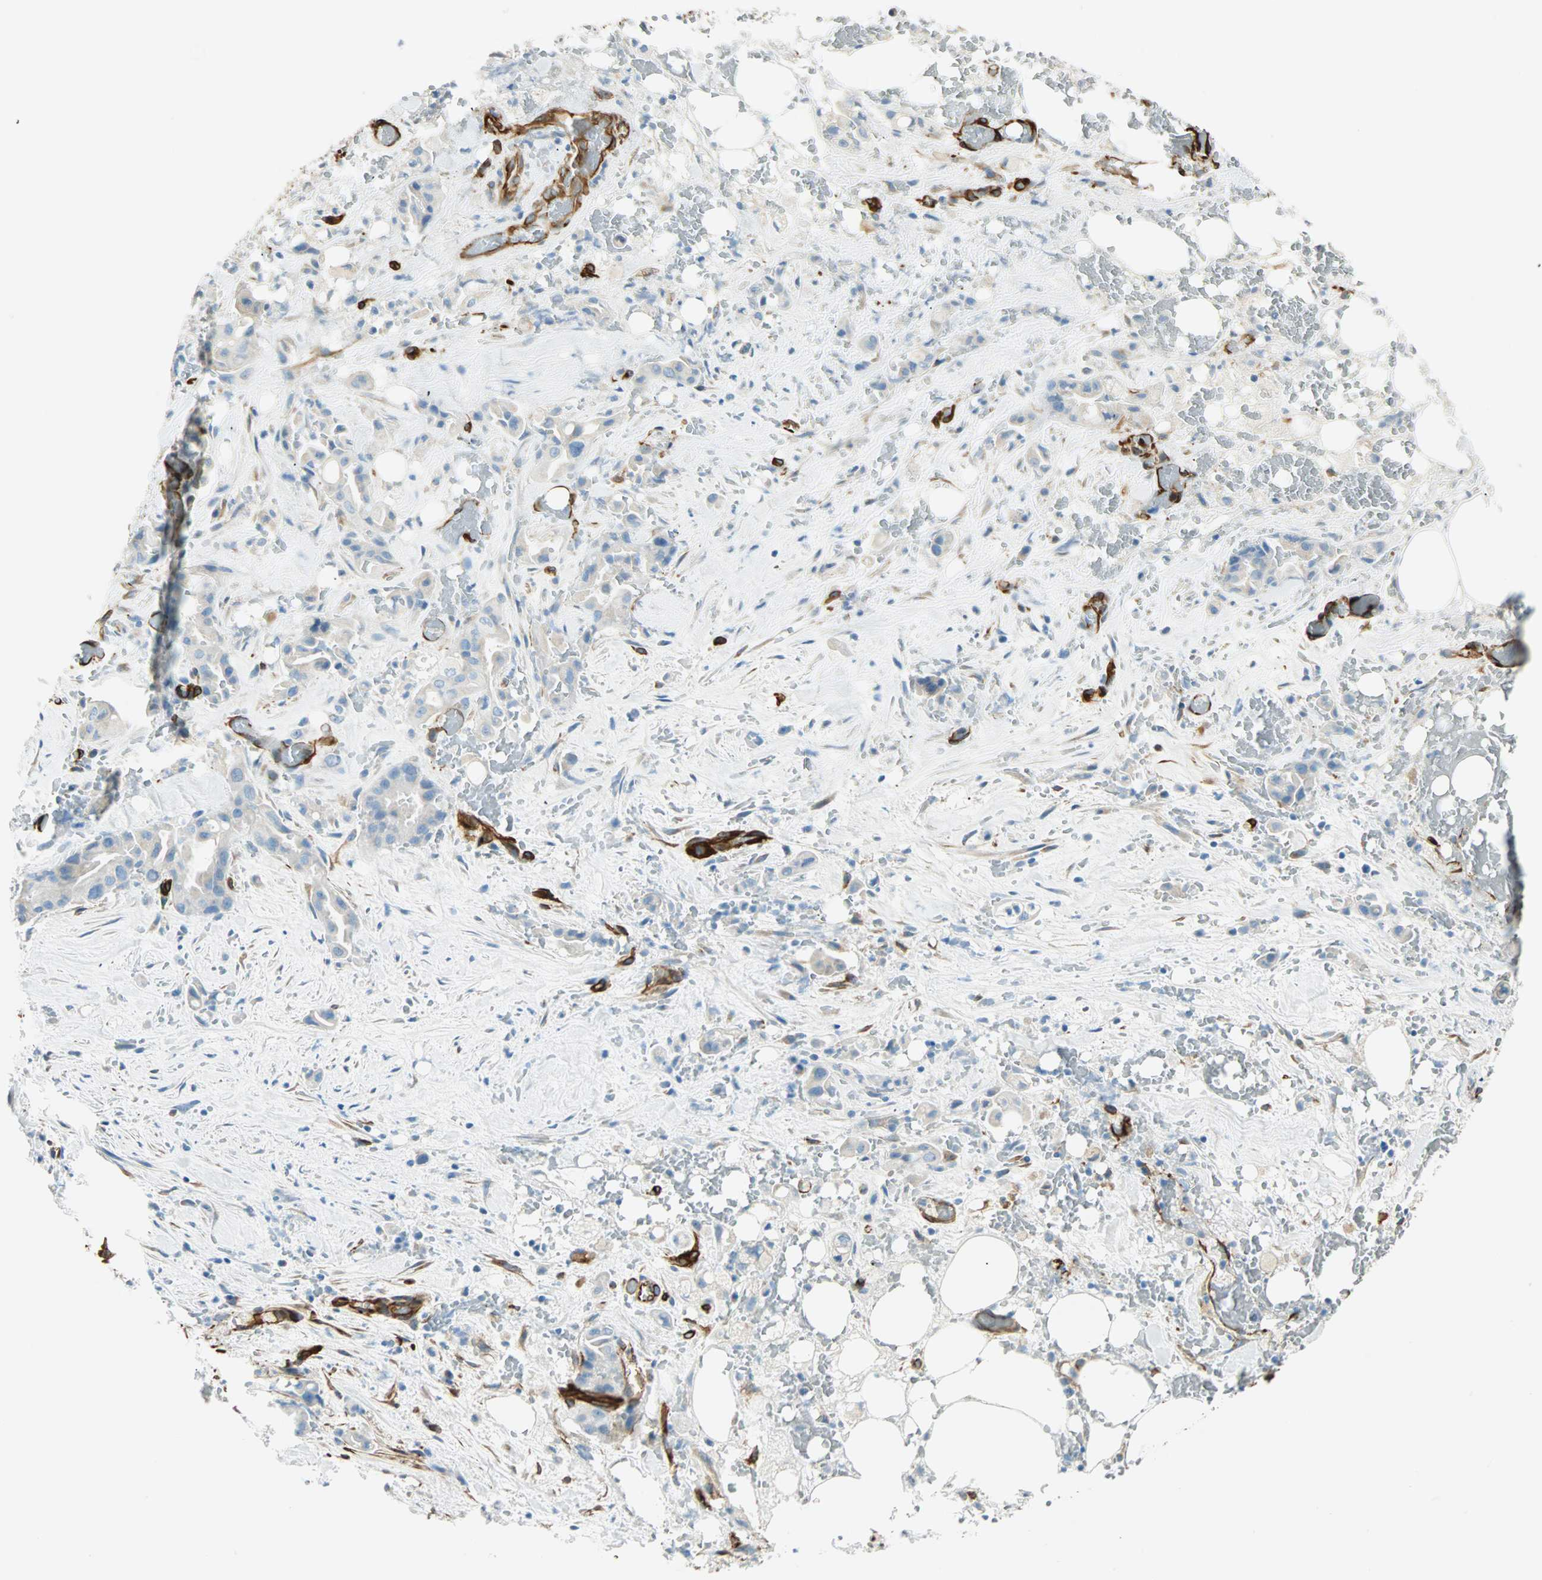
{"staining": {"intensity": "negative", "quantity": "none", "location": "none"}, "tissue": "liver cancer", "cell_type": "Tumor cells", "image_type": "cancer", "snomed": [{"axis": "morphology", "description": "Cholangiocarcinoma"}, {"axis": "topography", "description": "Liver"}], "caption": "Immunohistochemistry histopathology image of neoplastic tissue: human cholangiocarcinoma (liver) stained with DAB exhibits no significant protein staining in tumor cells.", "gene": "NES", "patient": {"sex": "female", "age": 68}}